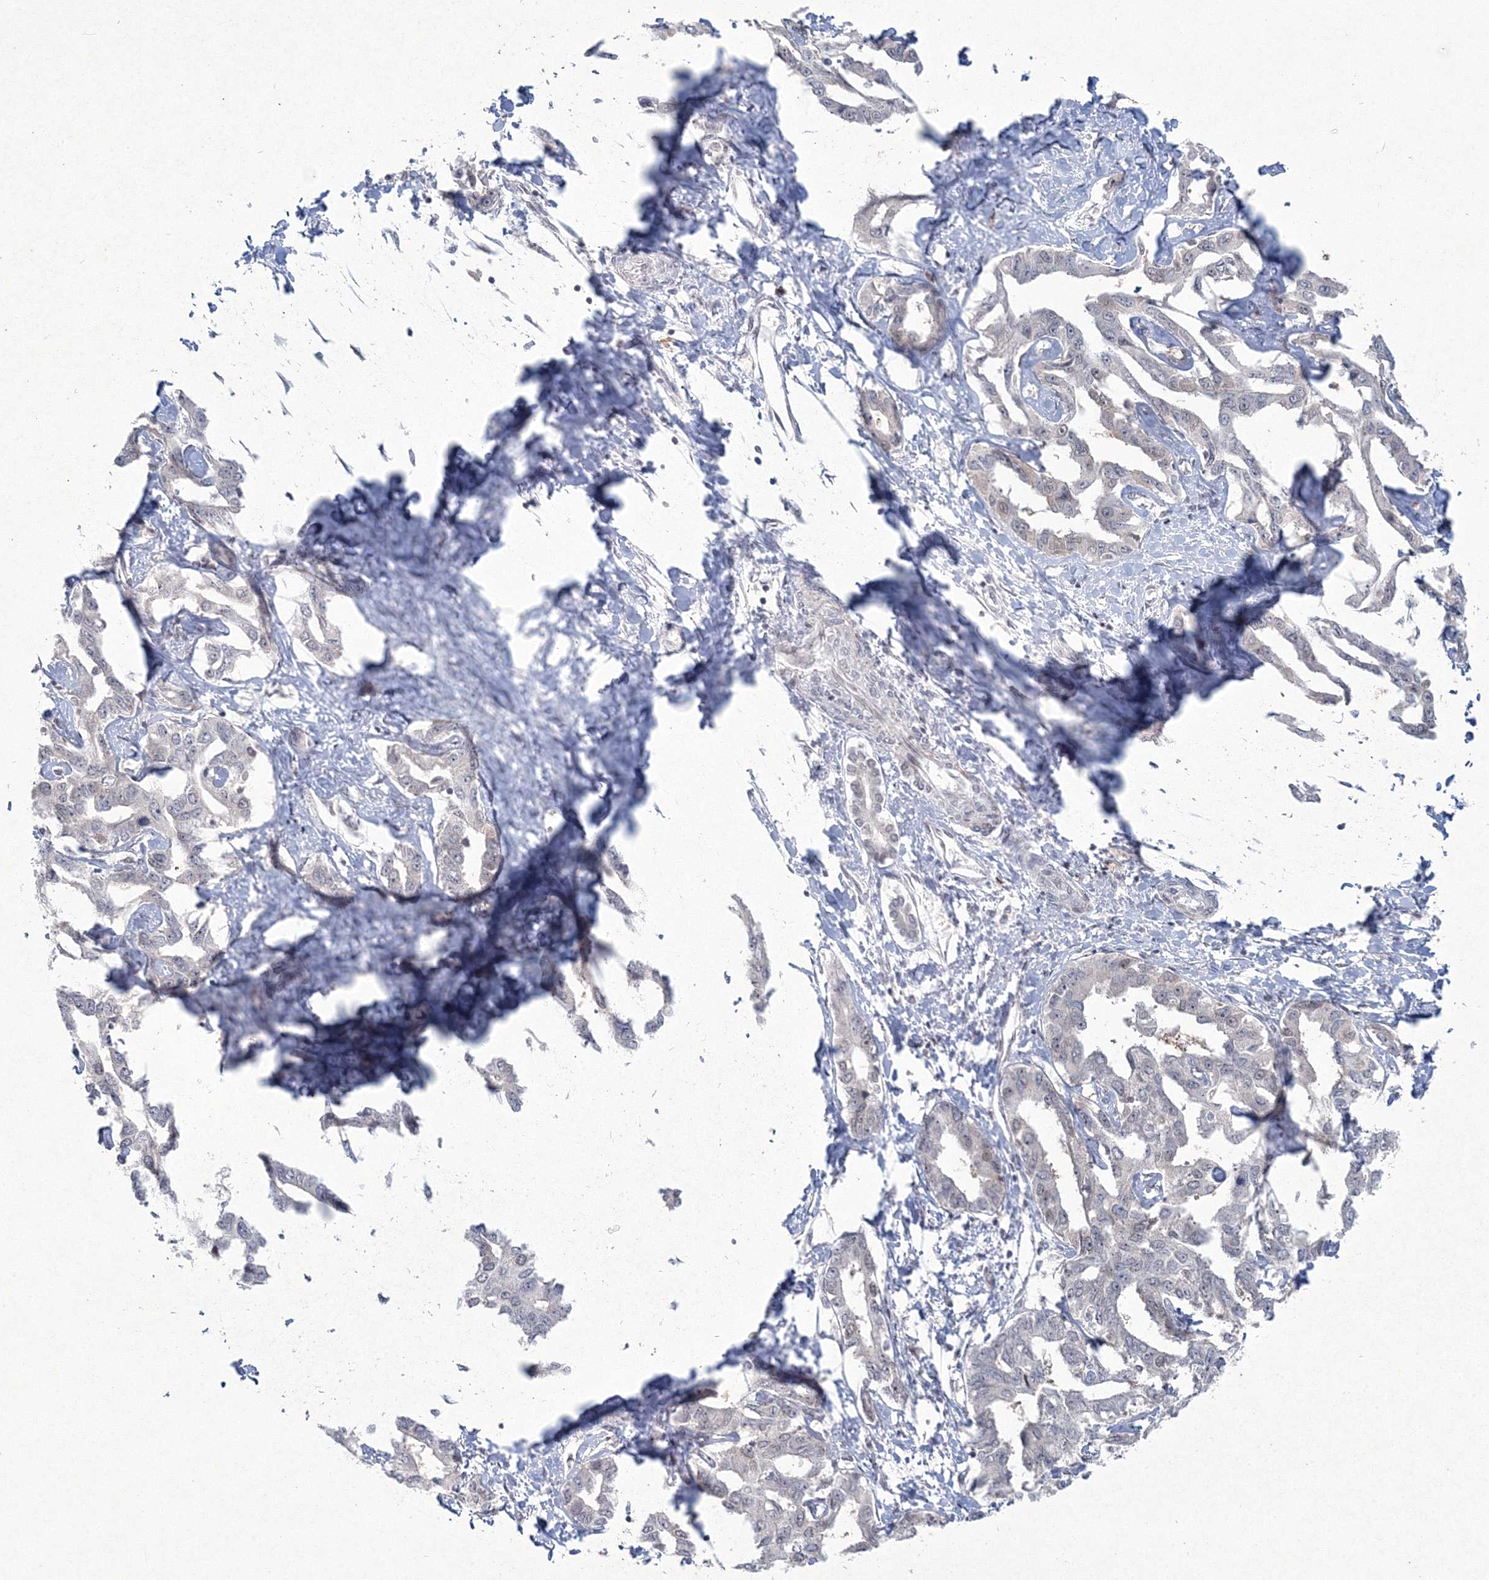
{"staining": {"intensity": "negative", "quantity": "none", "location": "none"}, "tissue": "liver cancer", "cell_type": "Tumor cells", "image_type": "cancer", "snomed": [{"axis": "morphology", "description": "Cholangiocarcinoma"}, {"axis": "topography", "description": "Liver"}], "caption": "IHC image of neoplastic tissue: cholangiocarcinoma (liver) stained with DAB (3,3'-diaminobenzidine) reveals no significant protein expression in tumor cells.", "gene": "C3orf33", "patient": {"sex": "male", "age": 59}}